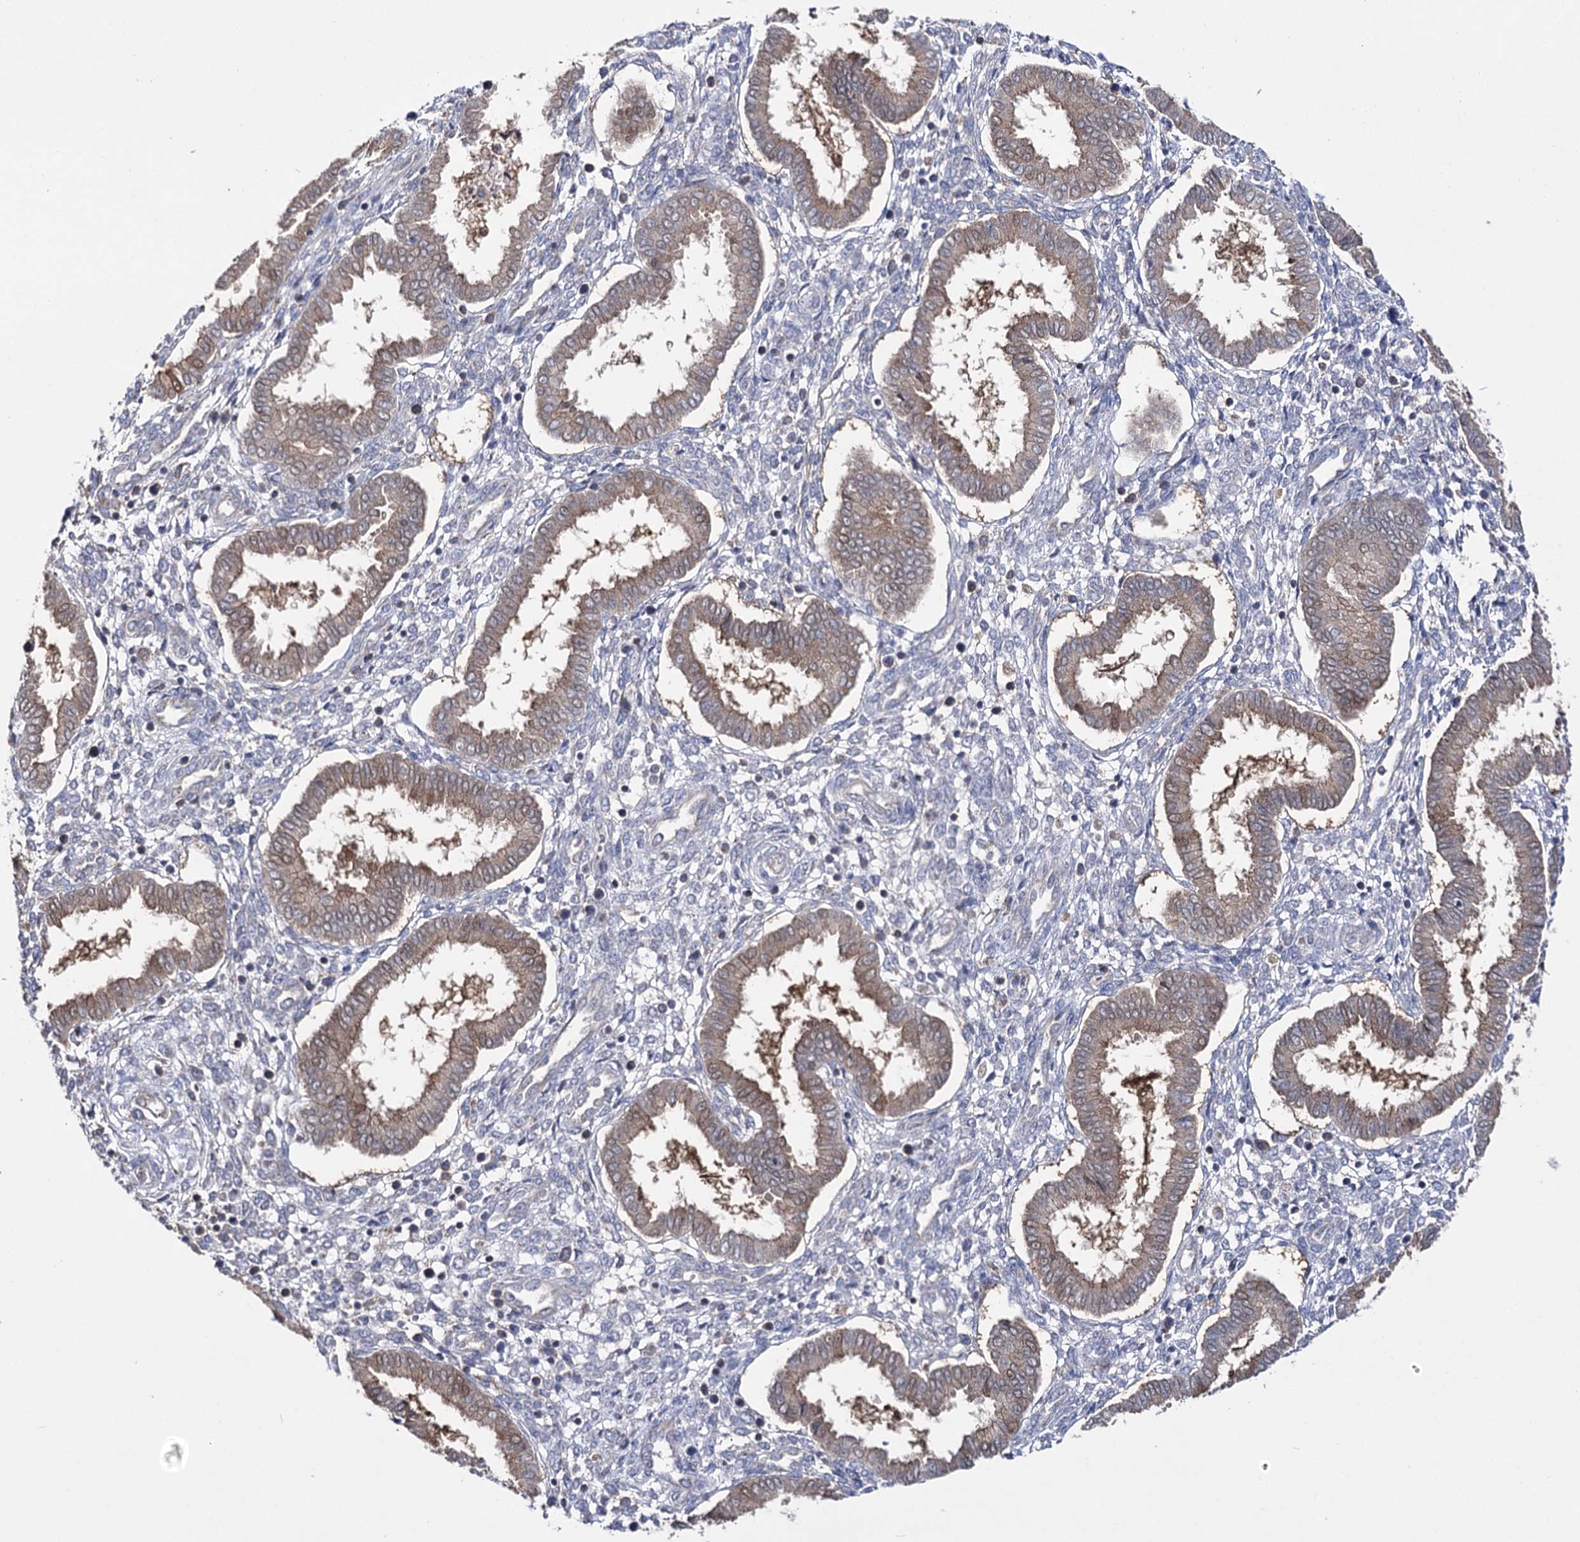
{"staining": {"intensity": "negative", "quantity": "none", "location": "none"}, "tissue": "endometrium", "cell_type": "Cells in endometrial stroma", "image_type": "normal", "snomed": [{"axis": "morphology", "description": "Normal tissue, NOS"}, {"axis": "topography", "description": "Endometrium"}], "caption": "High power microscopy histopathology image of an immunohistochemistry histopathology image of benign endometrium, revealing no significant positivity in cells in endometrial stroma.", "gene": "PTER", "patient": {"sex": "female", "age": 24}}